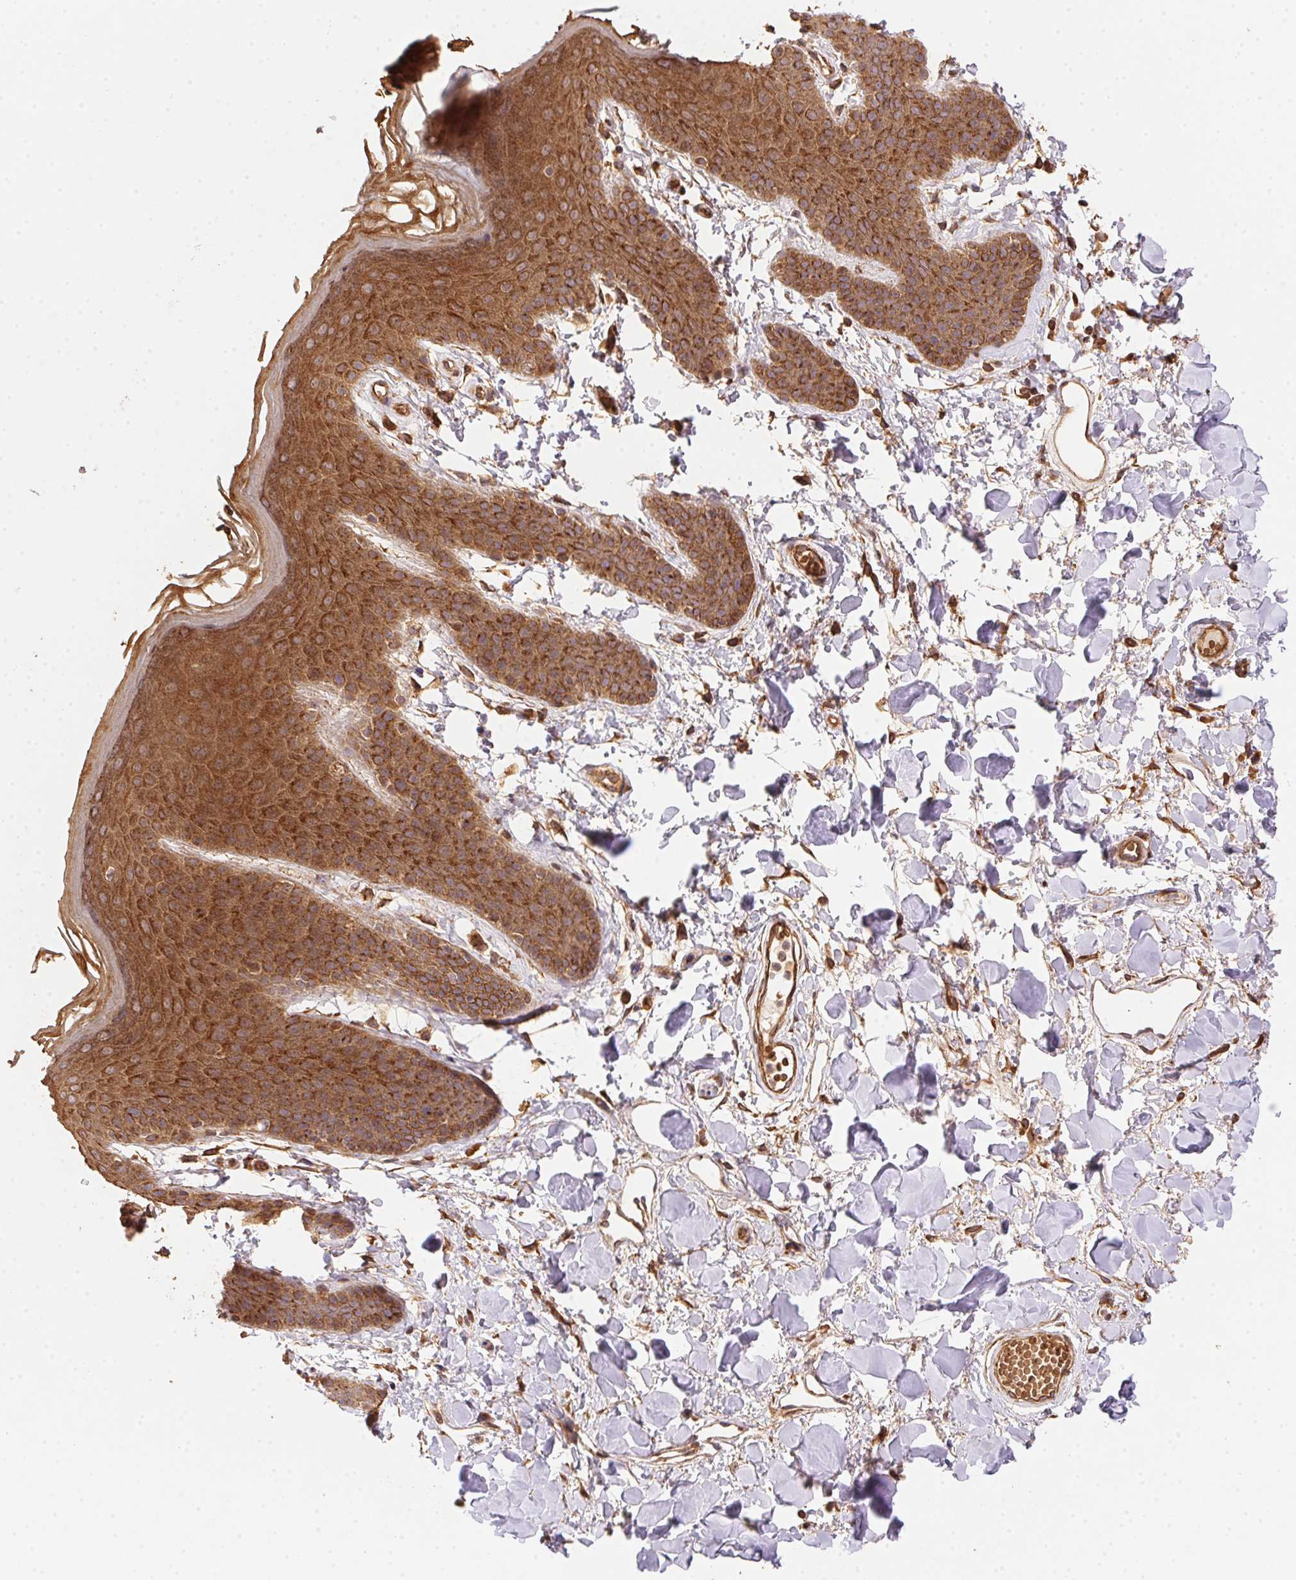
{"staining": {"intensity": "strong", "quantity": ">75%", "location": "cytoplasmic/membranous"}, "tissue": "skin", "cell_type": "Epidermal cells", "image_type": "normal", "snomed": [{"axis": "morphology", "description": "Normal tissue, NOS"}, {"axis": "topography", "description": "Anal"}], "caption": "Immunohistochemistry (IHC) photomicrograph of normal skin stained for a protein (brown), which exhibits high levels of strong cytoplasmic/membranous staining in approximately >75% of epidermal cells.", "gene": "USE1", "patient": {"sex": "male", "age": 53}}